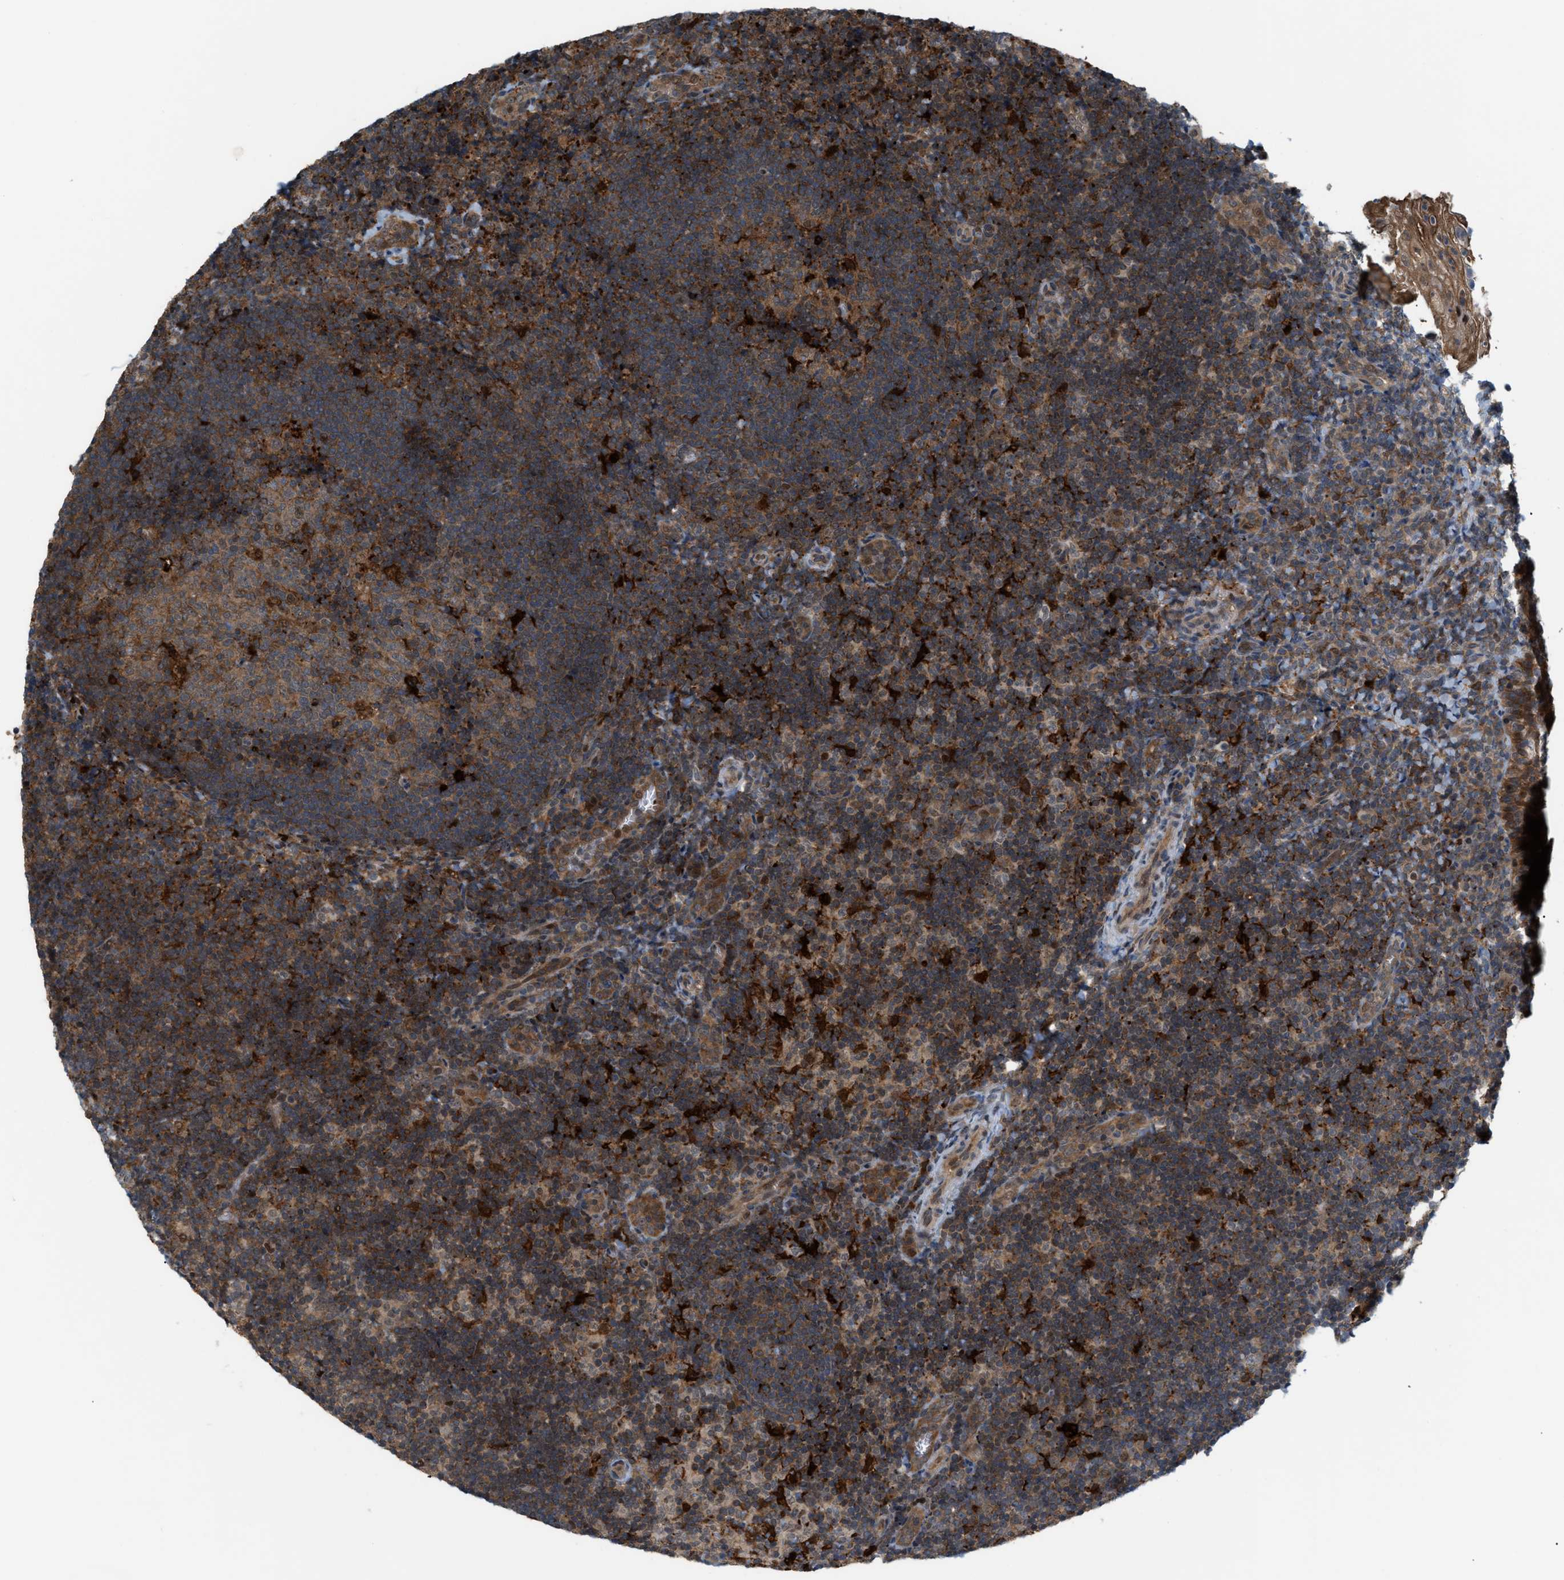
{"staining": {"intensity": "weak", "quantity": ">75%", "location": "cytoplasmic/membranous,nuclear"}, "tissue": "tonsil", "cell_type": "Germinal center cells", "image_type": "normal", "snomed": [{"axis": "morphology", "description": "Normal tissue, NOS"}, {"axis": "topography", "description": "Tonsil"}], "caption": "Protein expression analysis of benign tonsil reveals weak cytoplasmic/membranous,nuclear expression in approximately >75% of germinal center cells.", "gene": "RFFL", "patient": {"sex": "male", "age": 37}}